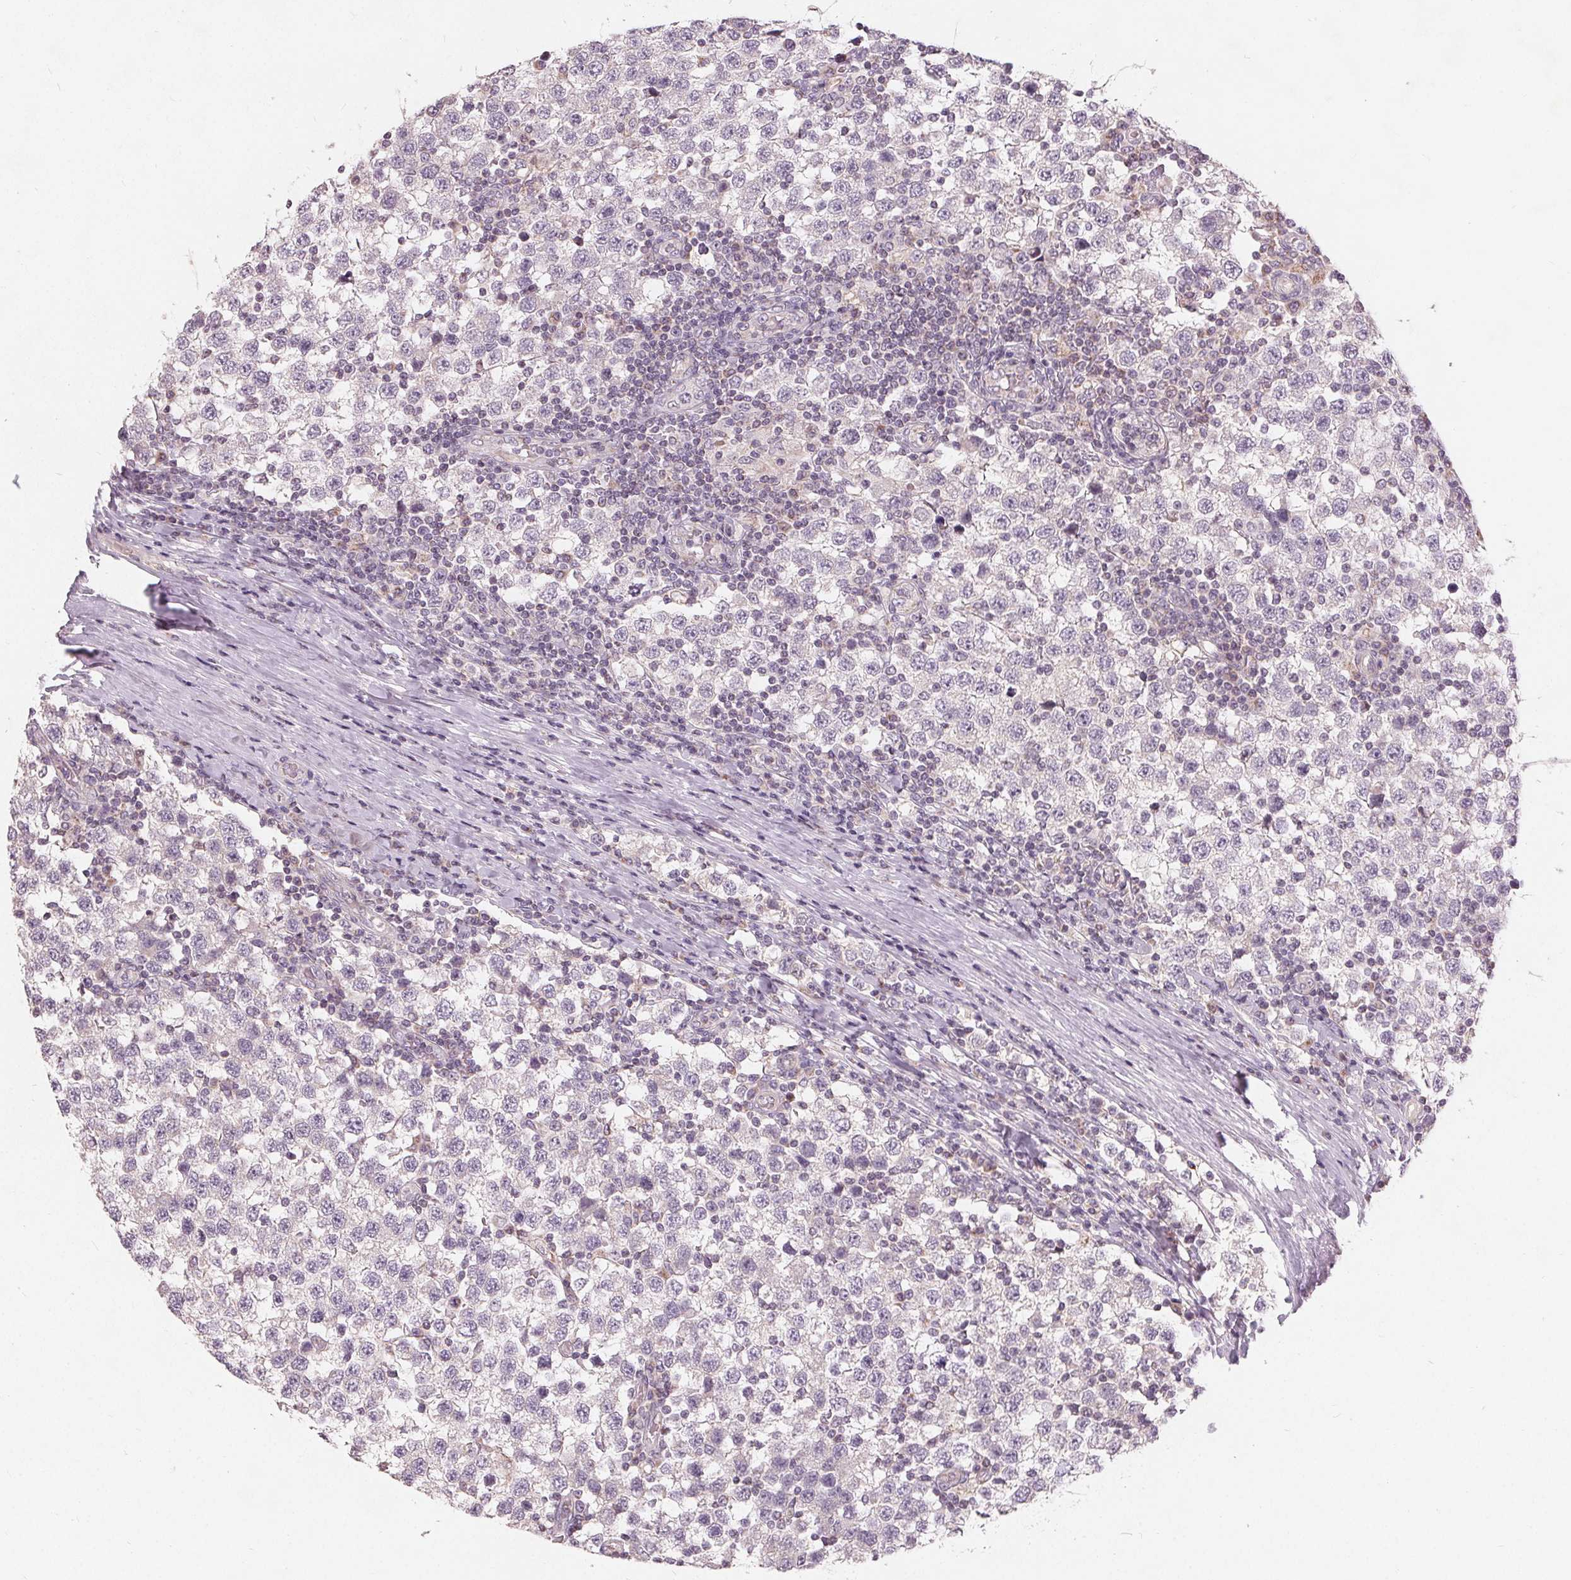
{"staining": {"intensity": "negative", "quantity": "none", "location": "none"}, "tissue": "testis cancer", "cell_type": "Tumor cells", "image_type": "cancer", "snomed": [{"axis": "morphology", "description": "Seminoma, NOS"}, {"axis": "topography", "description": "Testis"}], "caption": "IHC photomicrograph of testis seminoma stained for a protein (brown), which reveals no staining in tumor cells.", "gene": "TRIM60", "patient": {"sex": "male", "age": 34}}